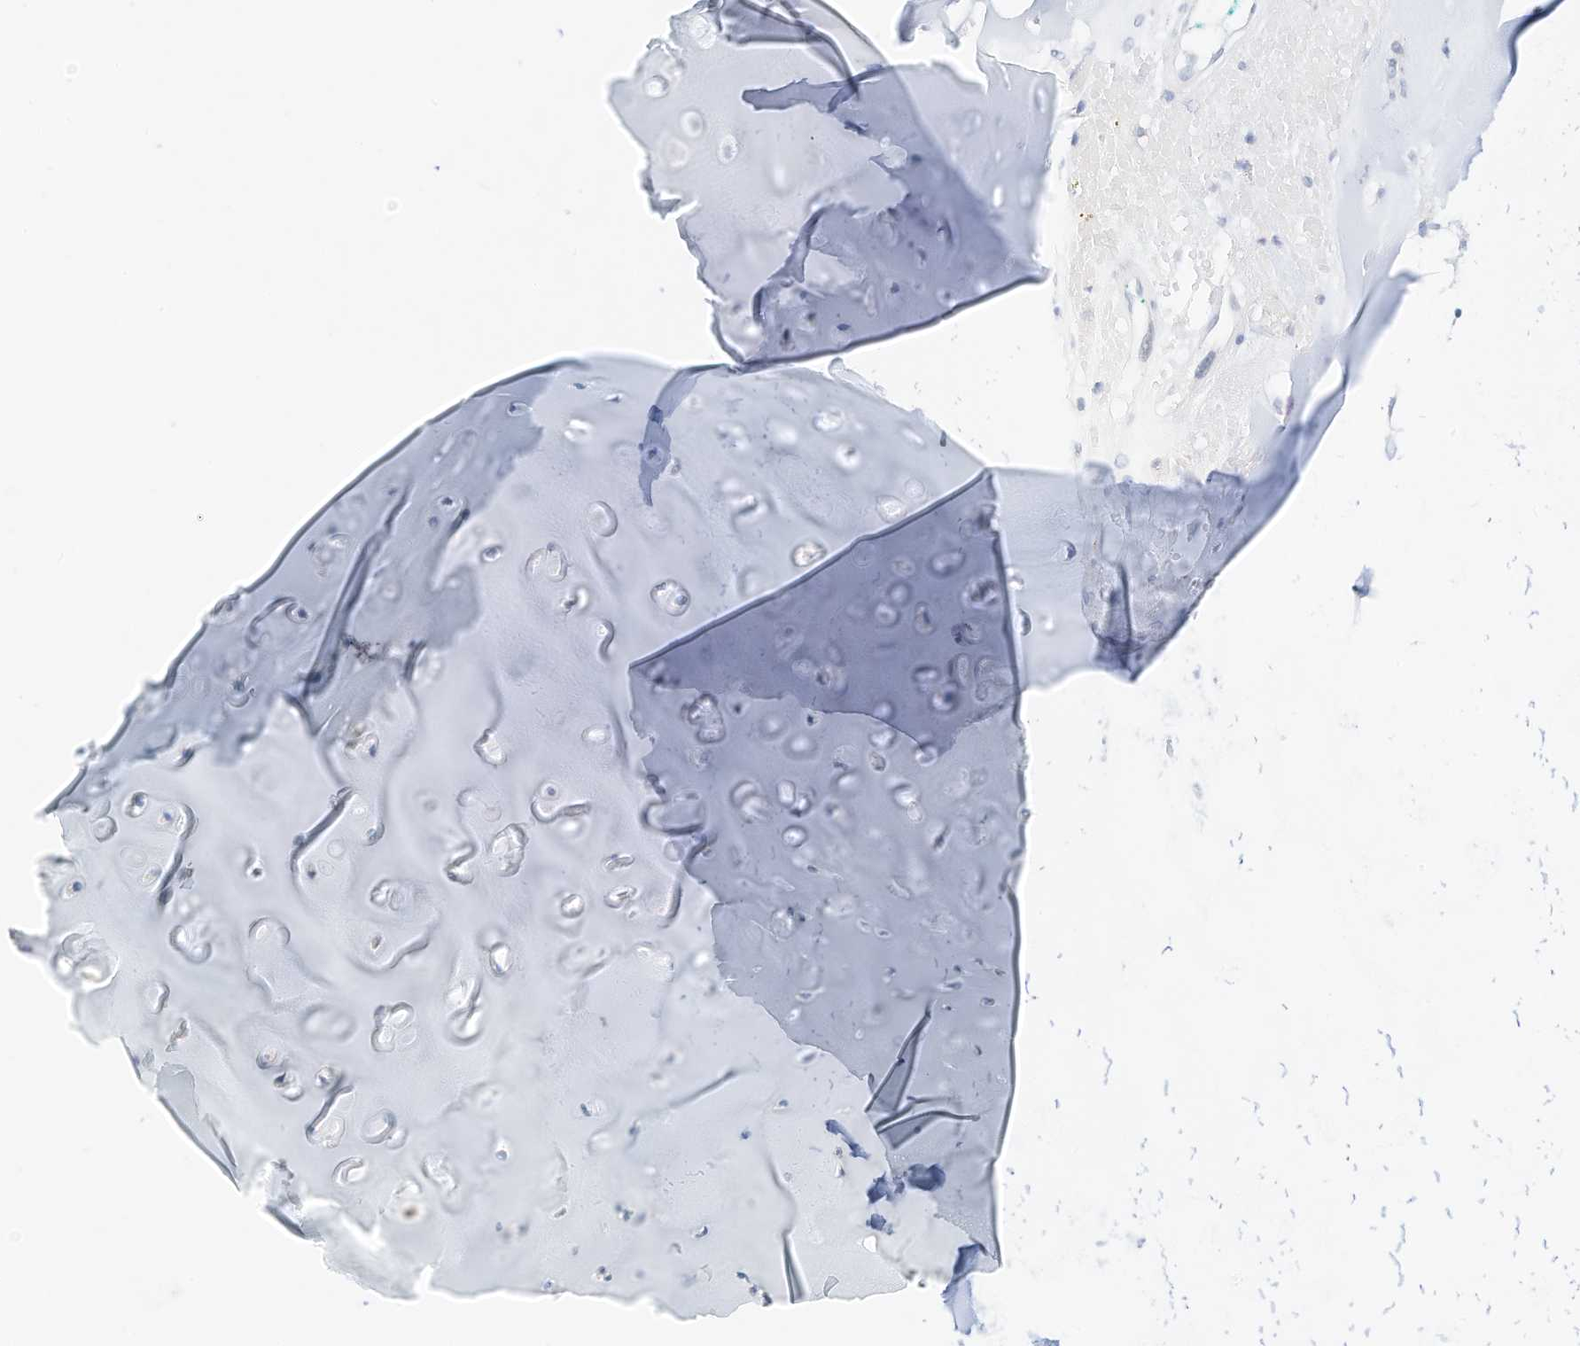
{"staining": {"intensity": "negative", "quantity": "none", "location": "none"}, "tissue": "adipose tissue", "cell_type": "Adipocytes", "image_type": "normal", "snomed": [{"axis": "morphology", "description": "Normal tissue, NOS"}, {"axis": "morphology", "description": "Basal cell carcinoma"}, {"axis": "topography", "description": "Cartilage tissue"}, {"axis": "topography", "description": "Nasopharynx"}, {"axis": "topography", "description": "Oral tissue"}], "caption": "Adipocytes show no significant protein expression in normal adipose tissue.", "gene": "SPOCD1", "patient": {"sex": "female", "age": 77}}